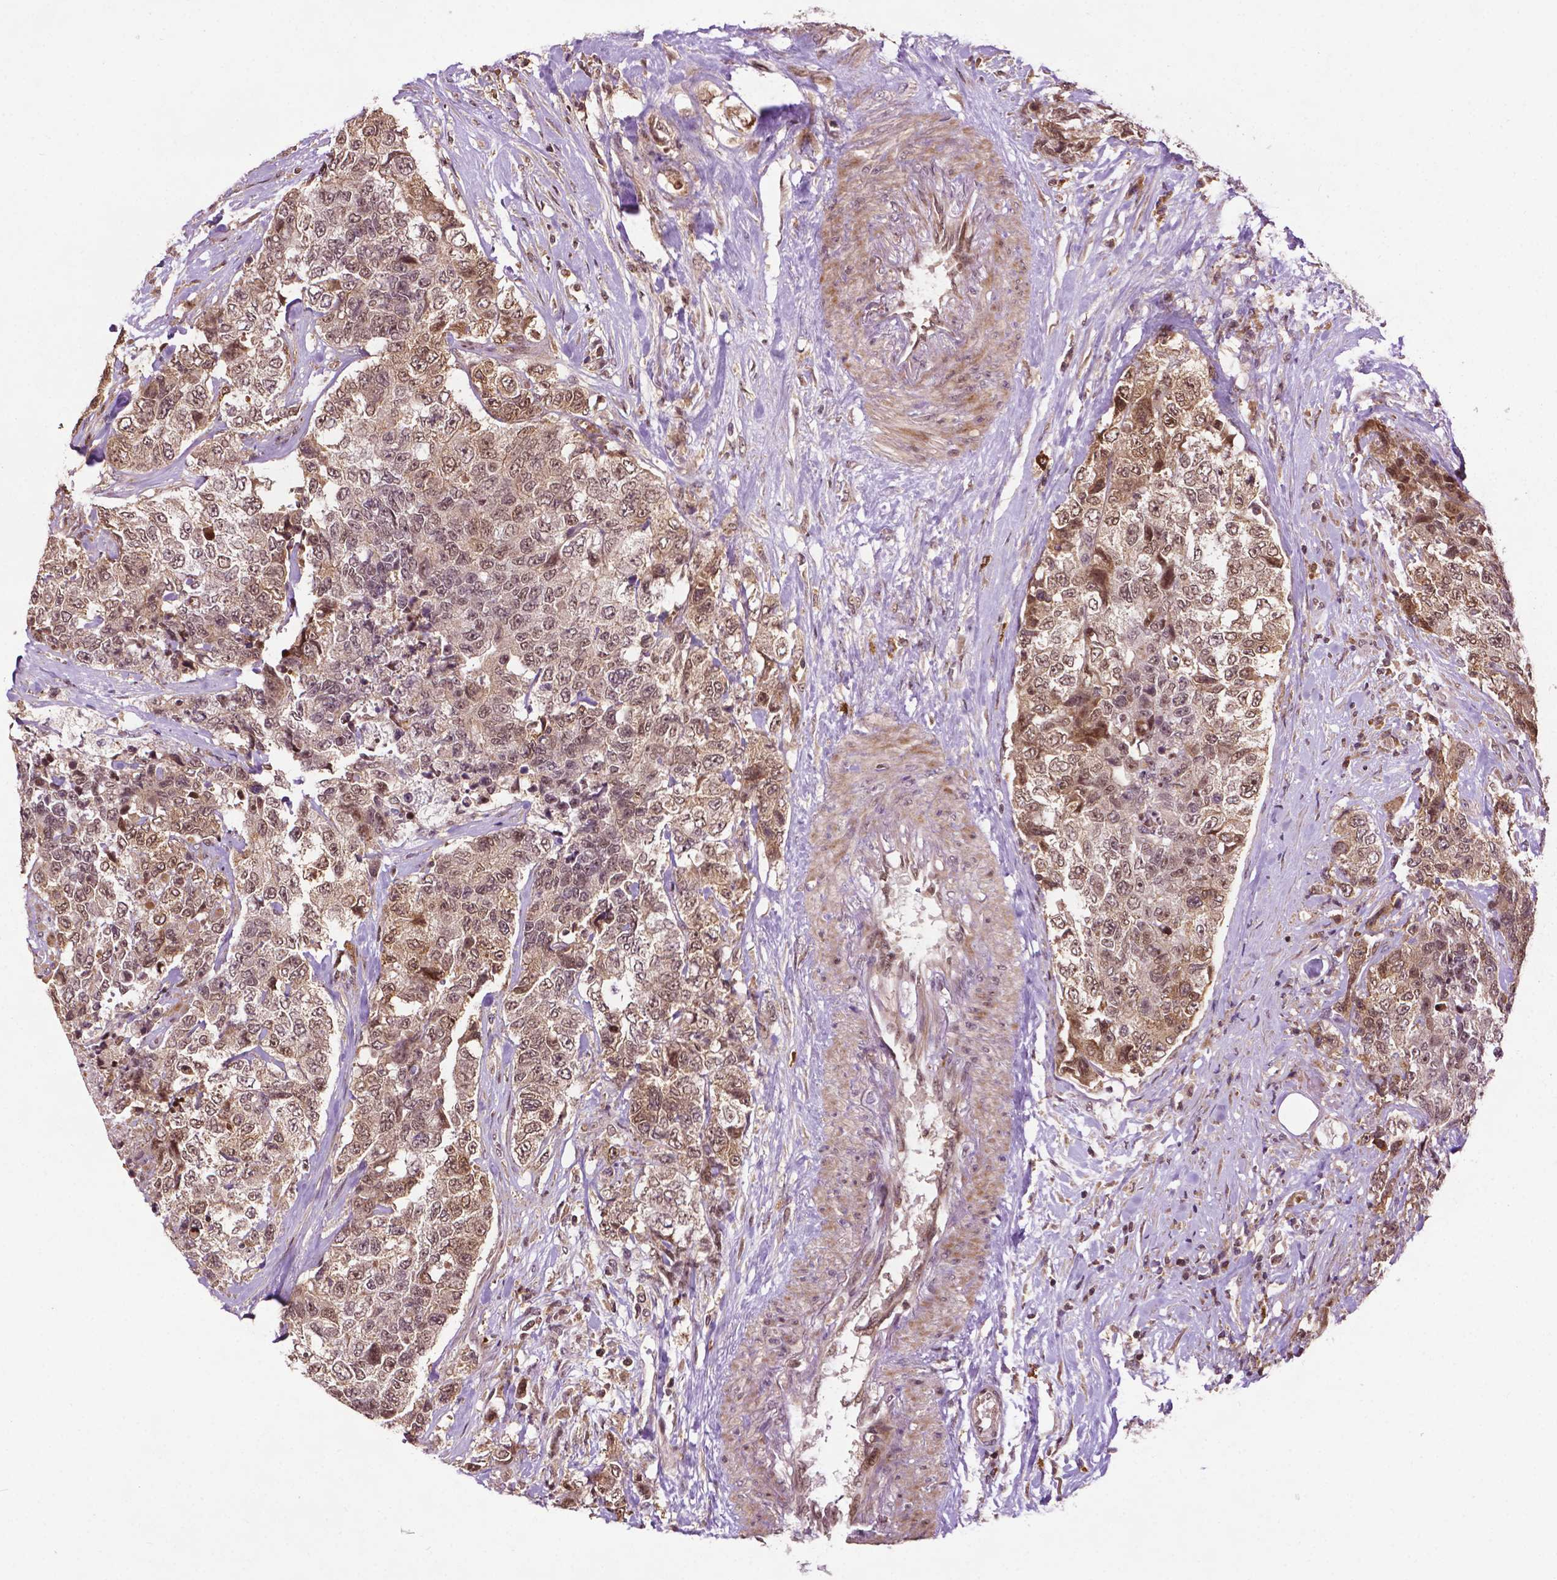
{"staining": {"intensity": "moderate", "quantity": ">75%", "location": "cytoplasmic/membranous,nuclear"}, "tissue": "urothelial cancer", "cell_type": "Tumor cells", "image_type": "cancer", "snomed": [{"axis": "morphology", "description": "Urothelial carcinoma, High grade"}, {"axis": "topography", "description": "Urinary bladder"}], "caption": "DAB immunohistochemical staining of human urothelial carcinoma (high-grade) displays moderate cytoplasmic/membranous and nuclear protein positivity in approximately >75% of tumor cells.", "gene": "TMX2", "patient": {"sex": "female", "age": 78}}